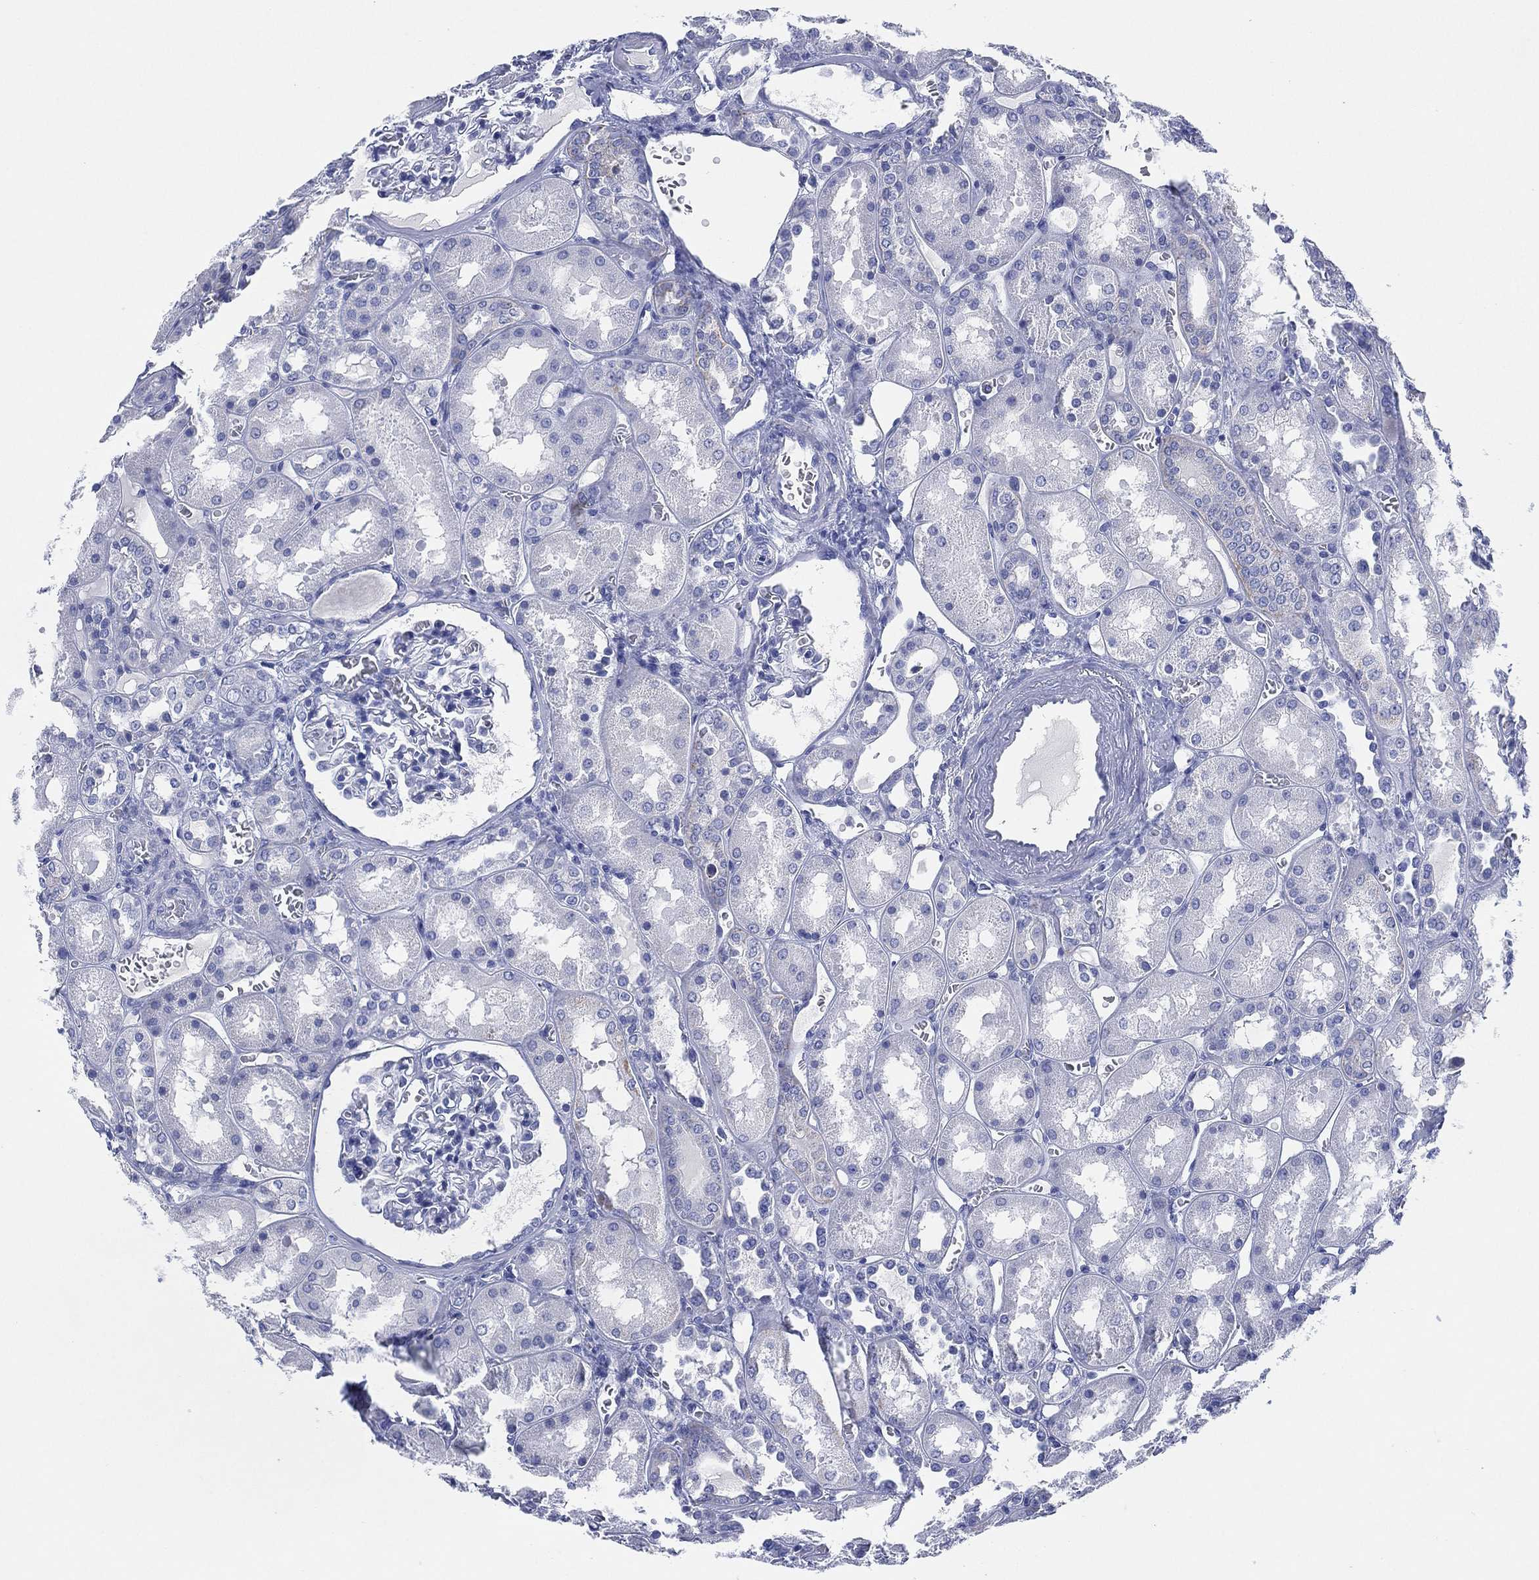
{"staining": {"intensity": "negative", "quantity": "none", "location": "none"}, "tissue": "kidney", "cell_type": "Cells in glomeruli", "image_type": "normal", "snomed": [{"axis": "morphology", "description": "Normal tissue, NOS"}, {"axis": "topography", "description": "Kidney"}], "caption": "An IHC photomicrograph of unremarkable kidney is shown. There is no staining in cells in glomeruli of kidney. The staining was performed using DAB to visualize the protein expression in brown, while the nuclei were stained in blue with hematoxylin (Magnification: 20x).", "gene": "SLC9C2", "patient": {"sex": "male", "age": 73}}